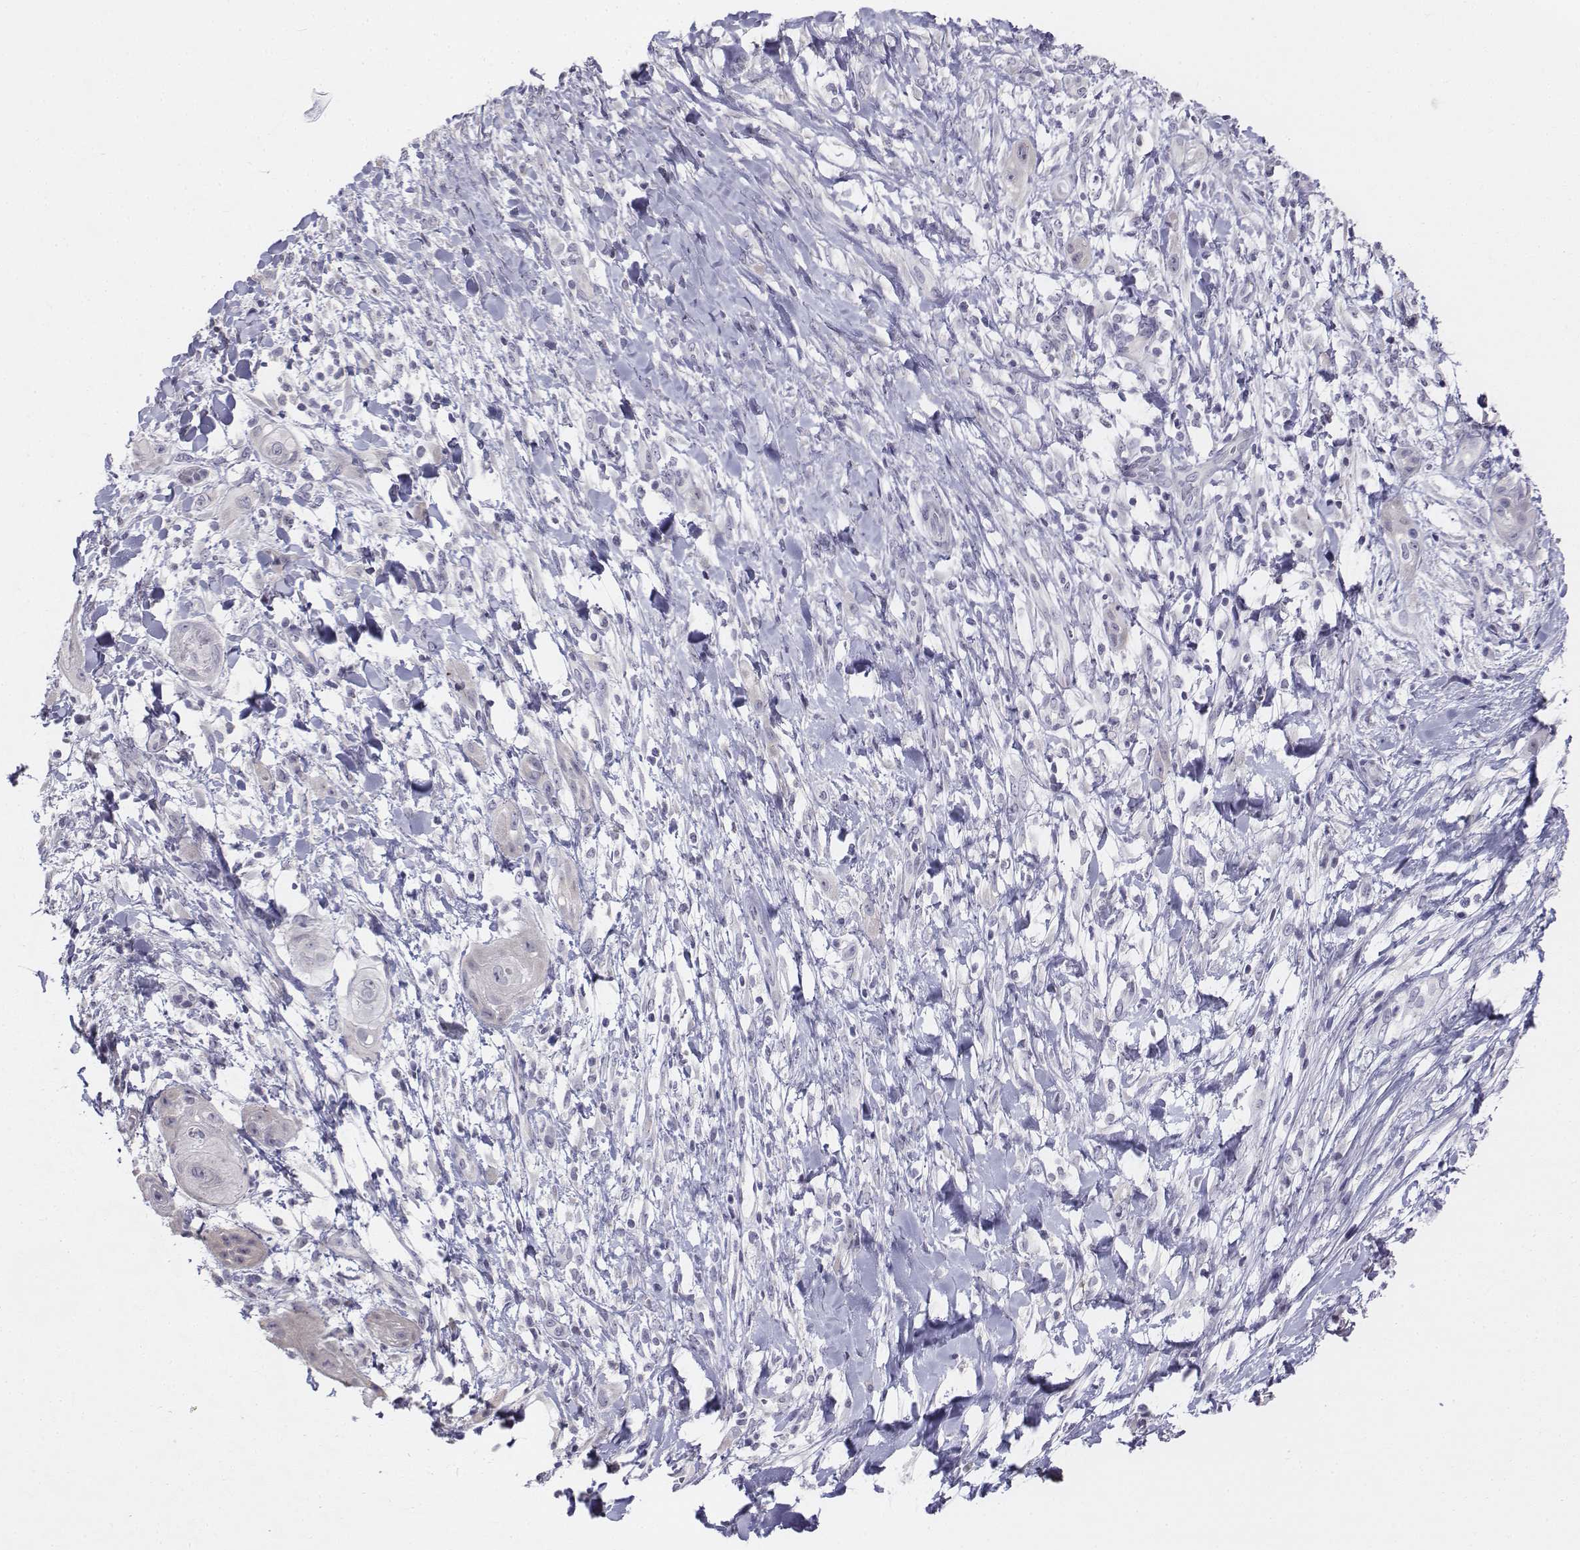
{"staining": {"intensity": "negative", "quantity": "none", "location": "none"}, "tissue": "skin cancer", "cell_type": "Tumor cells", "image_type": "cancer", "snomed": [{"axis": "morphology", "description": "Squamous cell carcinoma, NOS"}, {"axis": "topography", "description": "Skin"}], "caption": "This photomicrograph is of squamous cell carcinoma (skin) stained with immunohistochemistry (IHC) to label a protein in brown with the nuclei are counter-stained blue. There is no expression in tumor cells.", "gene": "PENK", "patient": {"sex": "male", "age": 62}}